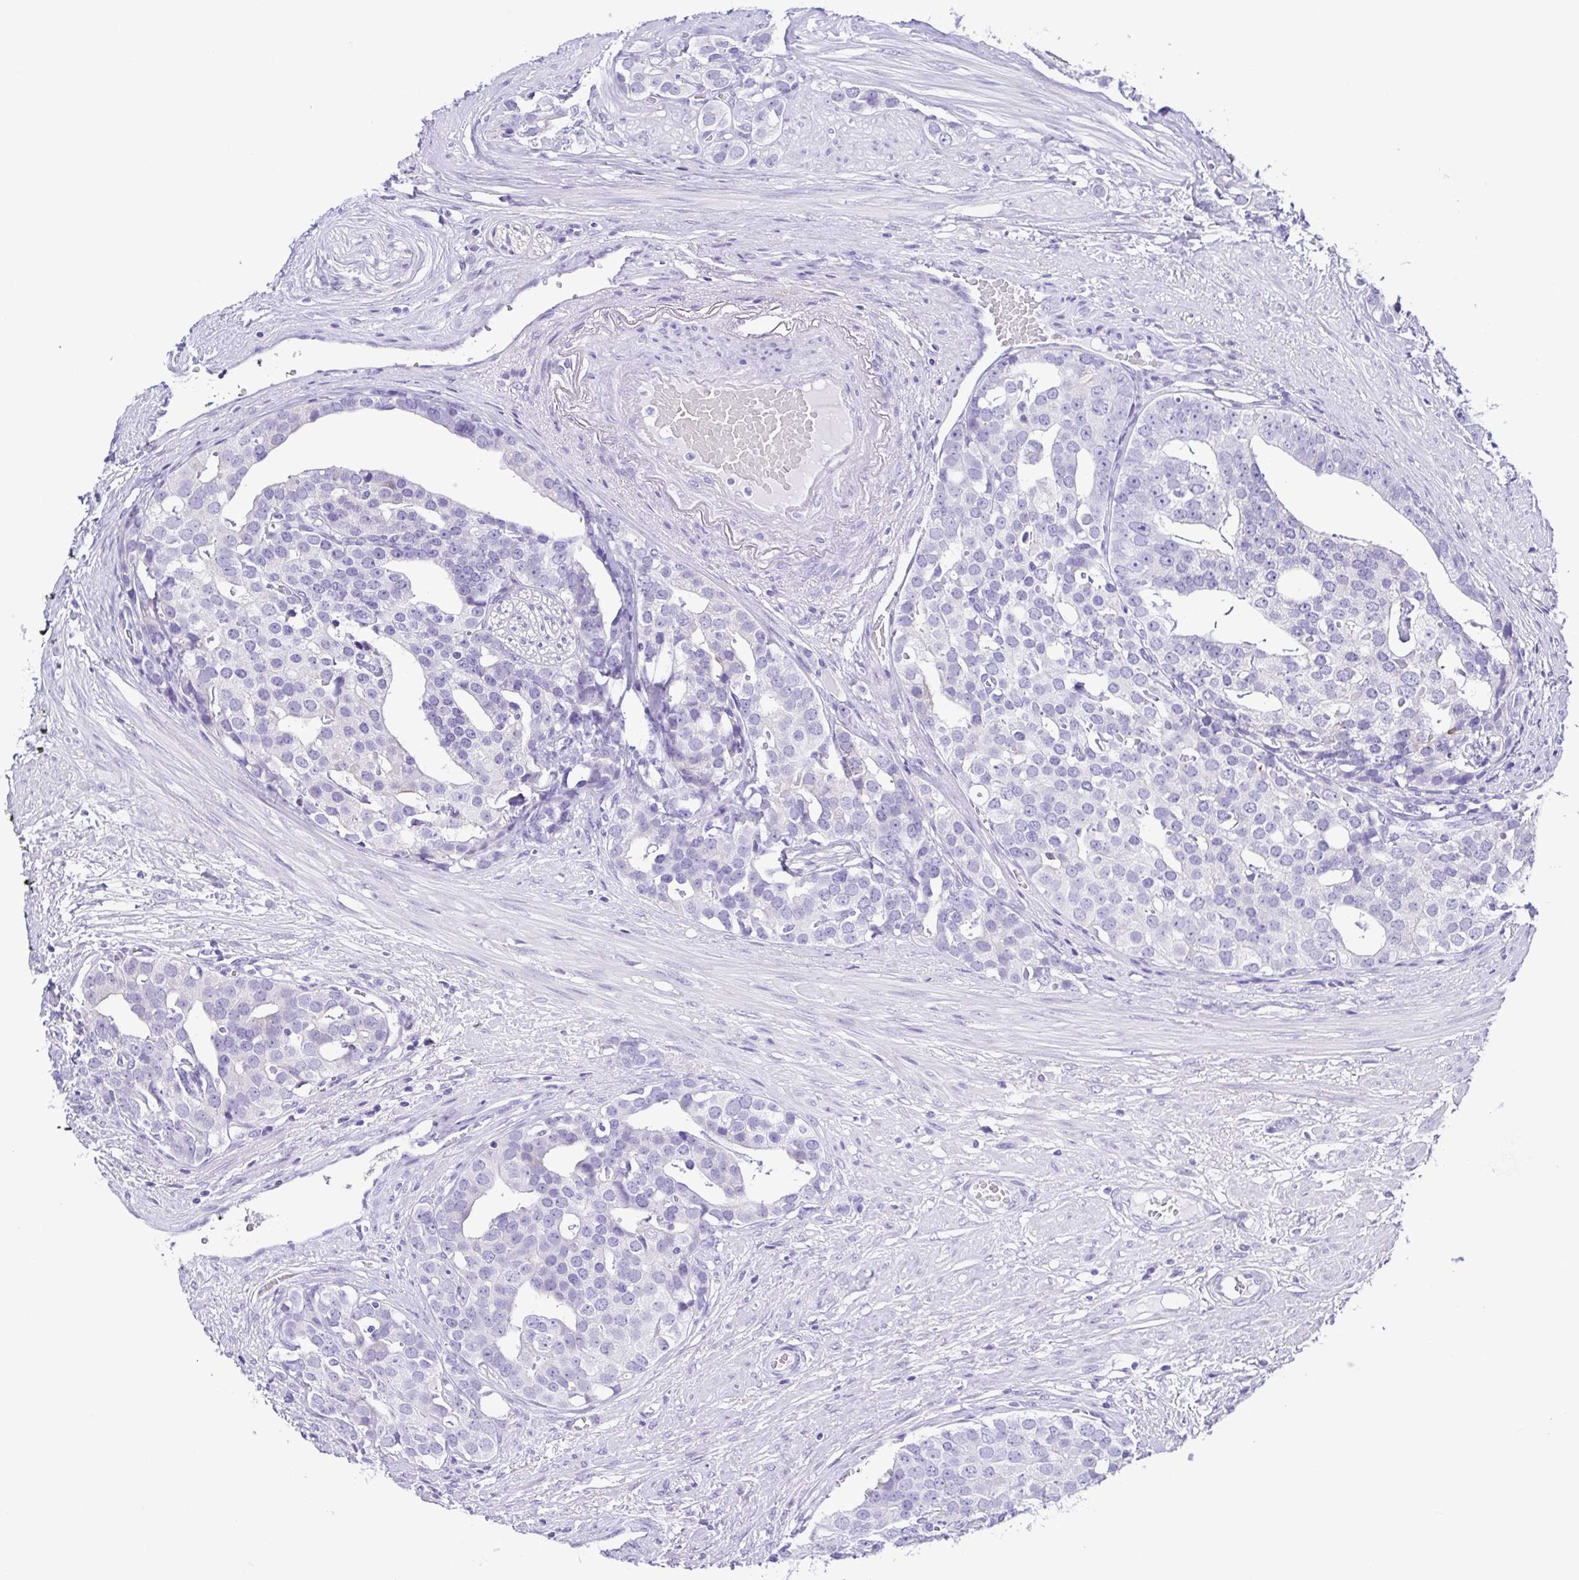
{"staining": {"intensity": "negative", "quantity": "none", "location": "none"}, "tissue": "prostate cancer", "cell_type": "Tumor cells", "image_type": "cancer", "snomed": [{"axis": "morphology", "description": "Adenocarcinoma, High grade"}, {"axis": "topography", "description": "Prostate"}], "caption": "A photomicrograph of prostate cancer stained for a protein displays no brown staining in tumor cells.", "gene": "PAK3", "patient": {"sex": "male", "age": 71}}